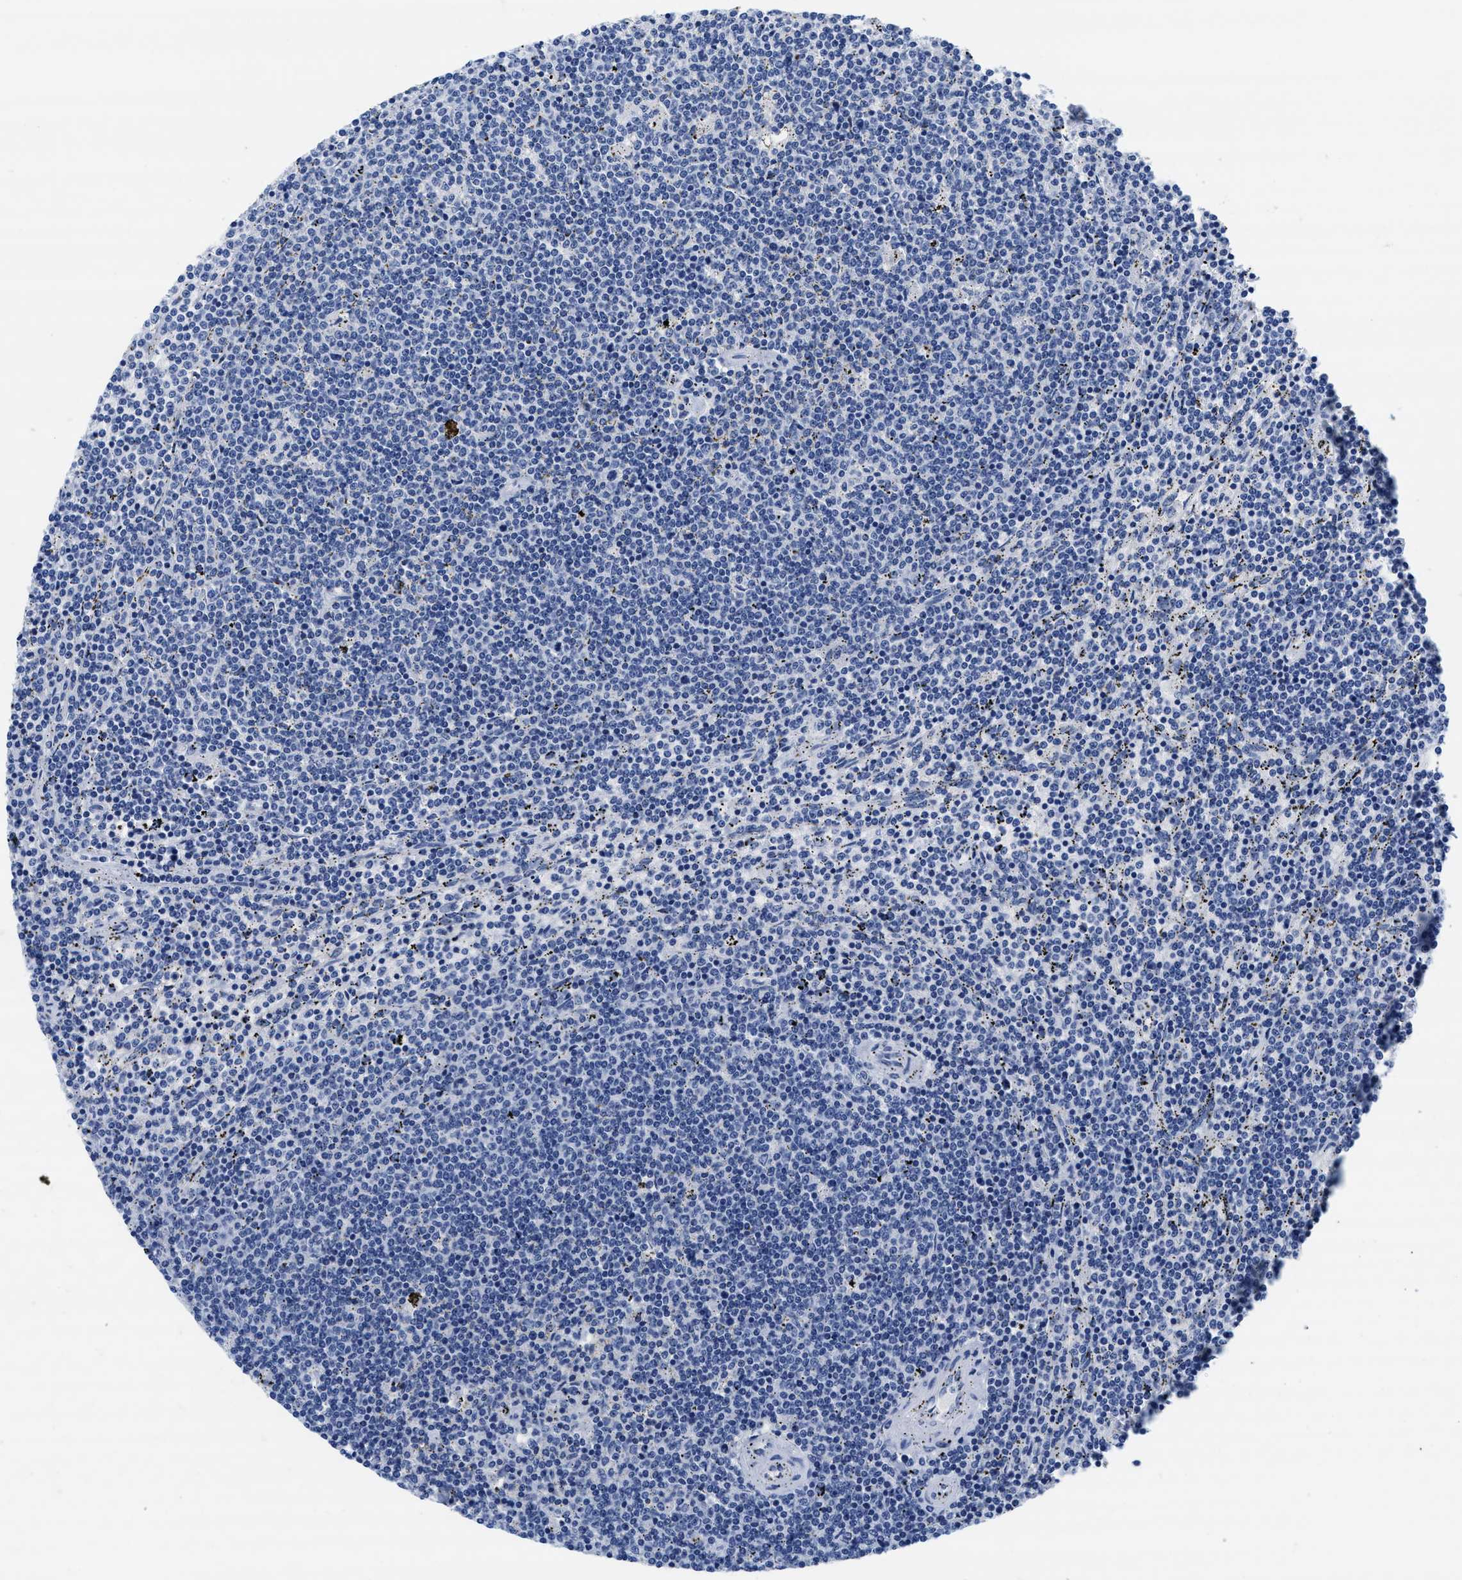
{"staining": {"intensity": "negative", "quantity": "none", "location": "none"}, "tissue": "lymphoma", "cell_type": "Tumor cells", "image_type": "cancer", "snomed": [{"axis": "morphology", "description": "Malignant lymphoma, non-Hodgkin's type, Low grade"}, {"axis": "topography", "description": "Spleen"}], "caption": "This is an IHC micrograph of lymphoma. There is no staining in tumor cells.", "gene": "TTC3", "patient": {"sex": "female", "age": 50}}